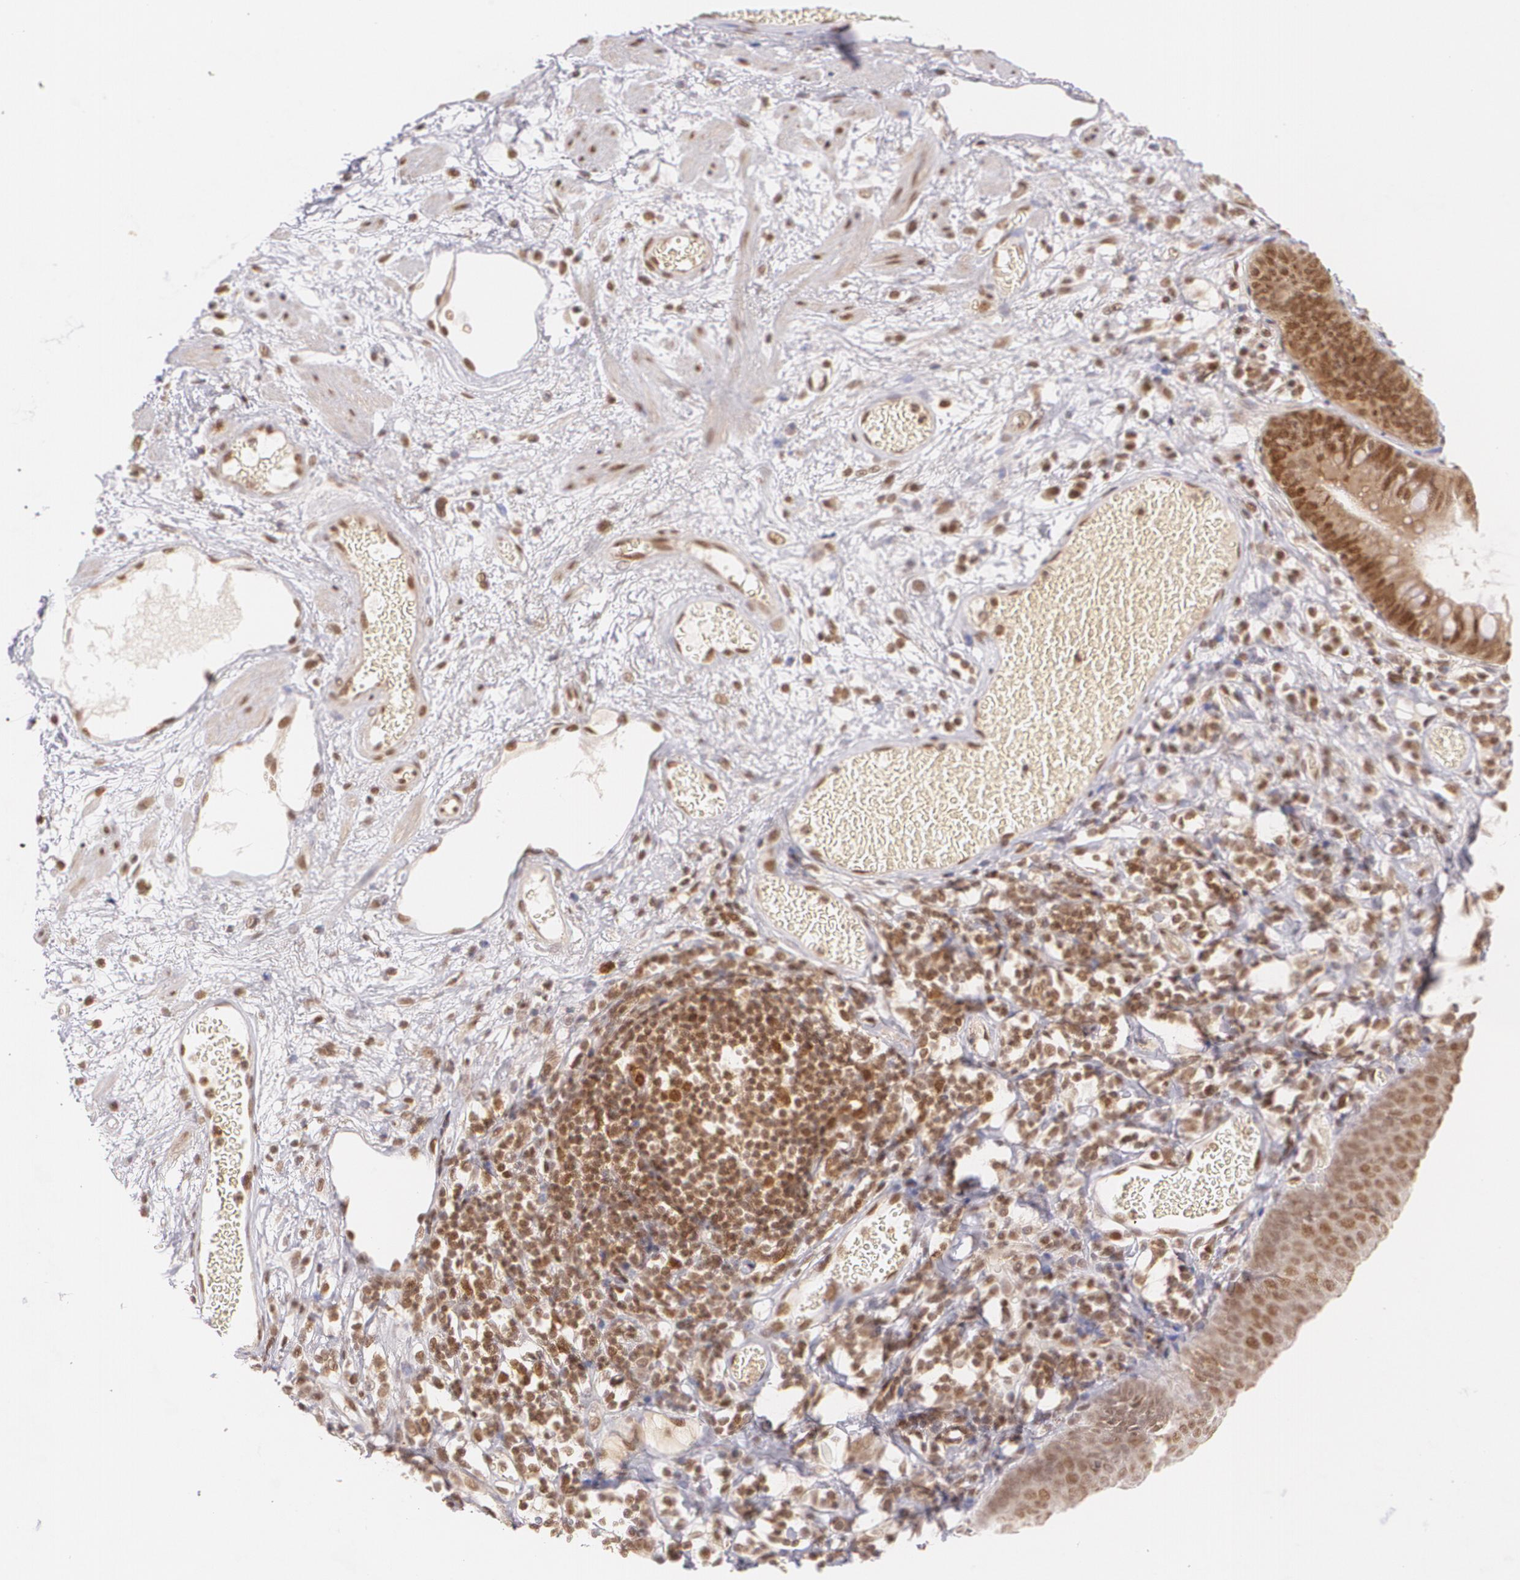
{"staining": {"intensity": "moderate", "quantity": "25%-75%", "location": "cytoplasmic/membranous,nuclear"}, "tissue": "skin", "cell_type": "Epidermal cells", "image_type": "normal", "snomed": [{"axis": "morphology", "description": "Normal tissue, NOS"}, {"axis": "morphology", "description": "Hemorrhoids"}, {"axis": "morphology", "description": "Inflammation, NOS"}, {"axis": "topography", "description": "Anal"}], "caption": "Protein staining of normal skin reveals moderate cytoplasmic/membranous,nuclear positivity in approximately 25%-75% of epidermal cells.", "gene": "CUL2", "patient": {"sex": "male", "age": 60}}